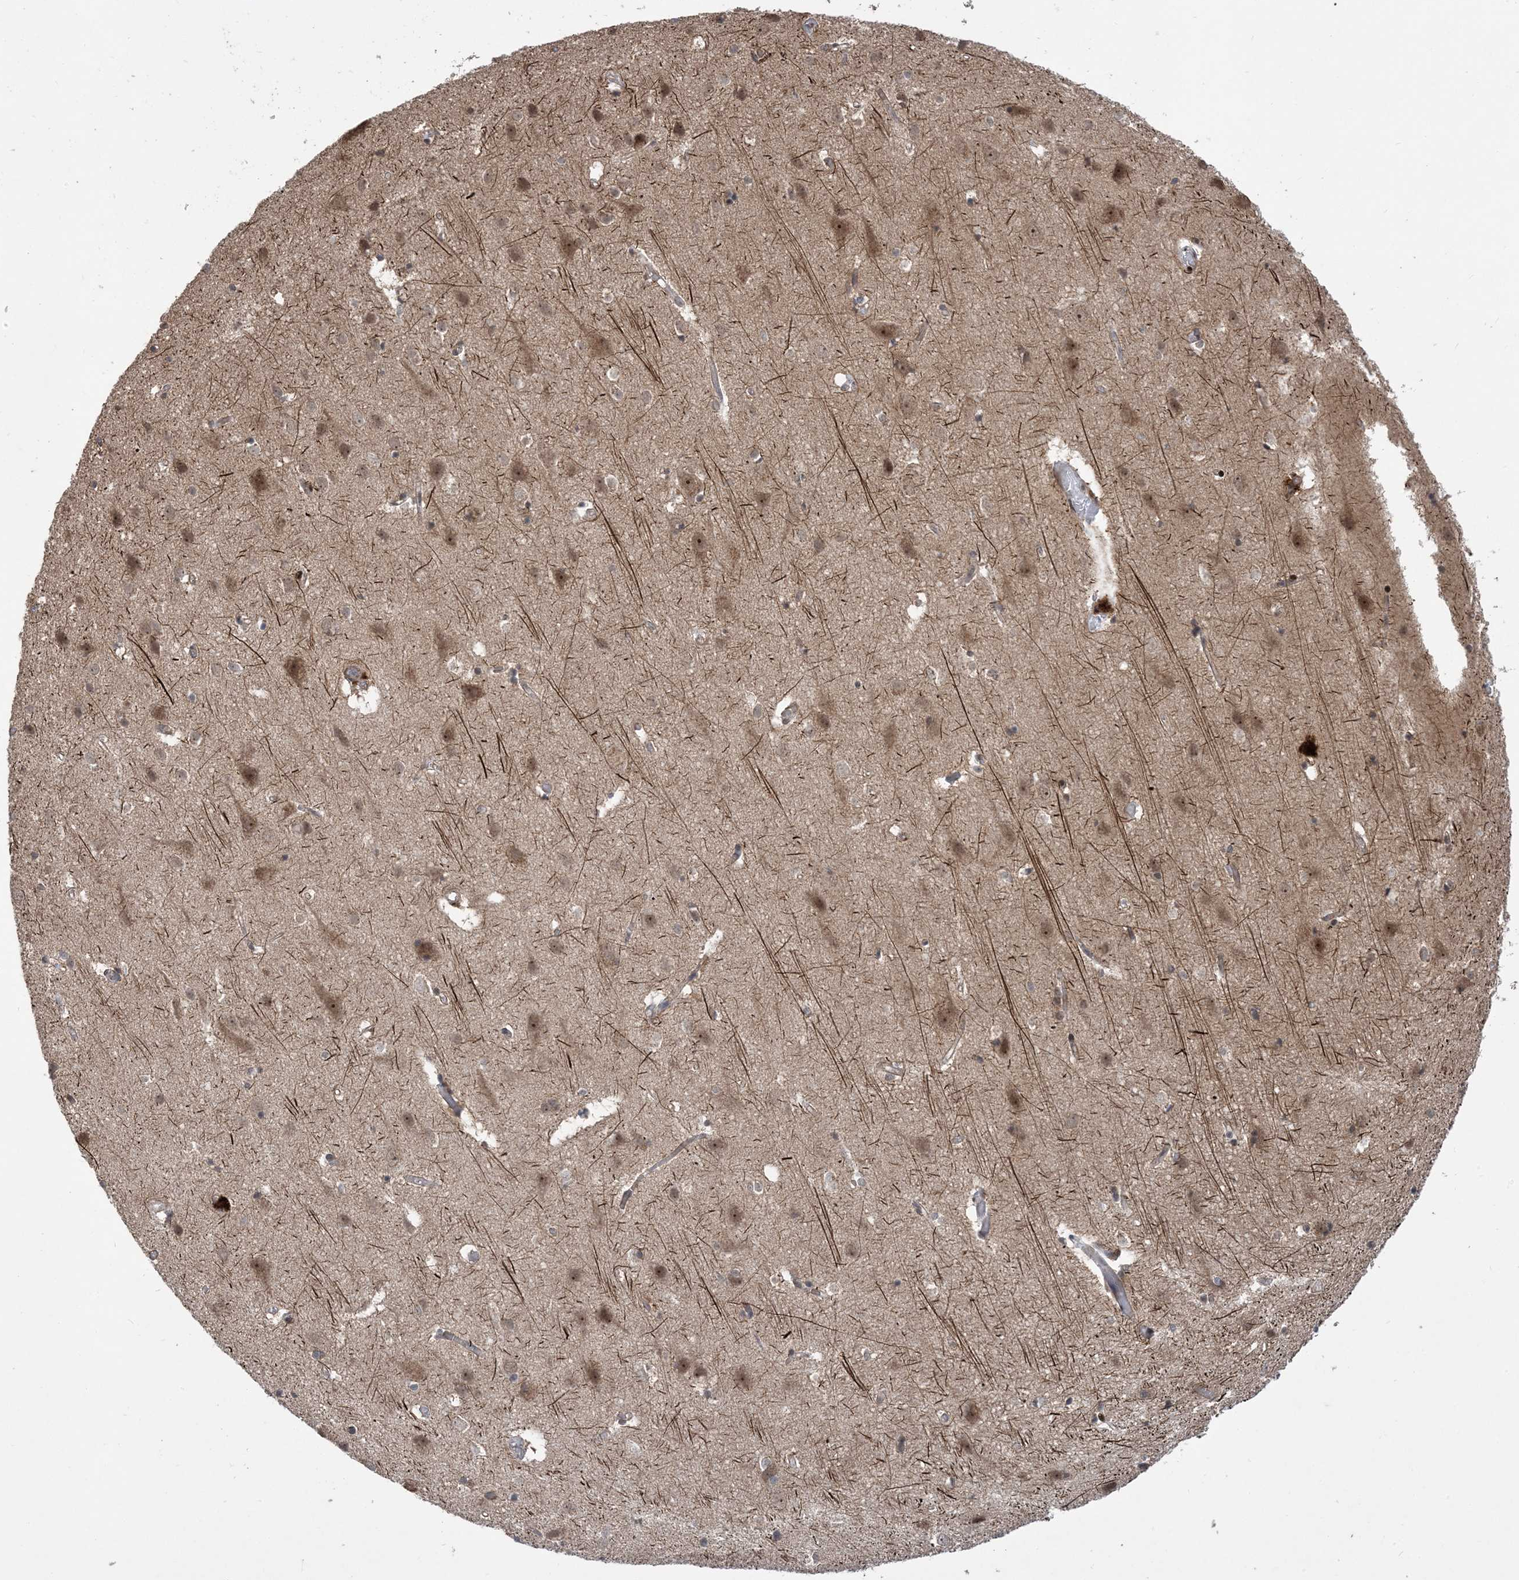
{"staining": {"intensity": "negative", "quantity": "none", "location": "none"}, "tissue": "cerebral cortex", "cell_type": "Endothelial cells", "image_type": "normal", "snomed": [{"axis": "morphology", "description": "Normal tissue, NOS"}, {"axis": "topography", "description": "Cerebral cortex"}], "caption": "Immunohistochemical staining of benign cerebral cortex shows no significant expression in endothelial cells. The staining is performed using DAB (3,3'-diaminobenzidine) brown chromogen with nuclei counter-stained in using hematoxylin.", "gene": "FAM9B", "patient": {"sex": "male", "age": 54}}